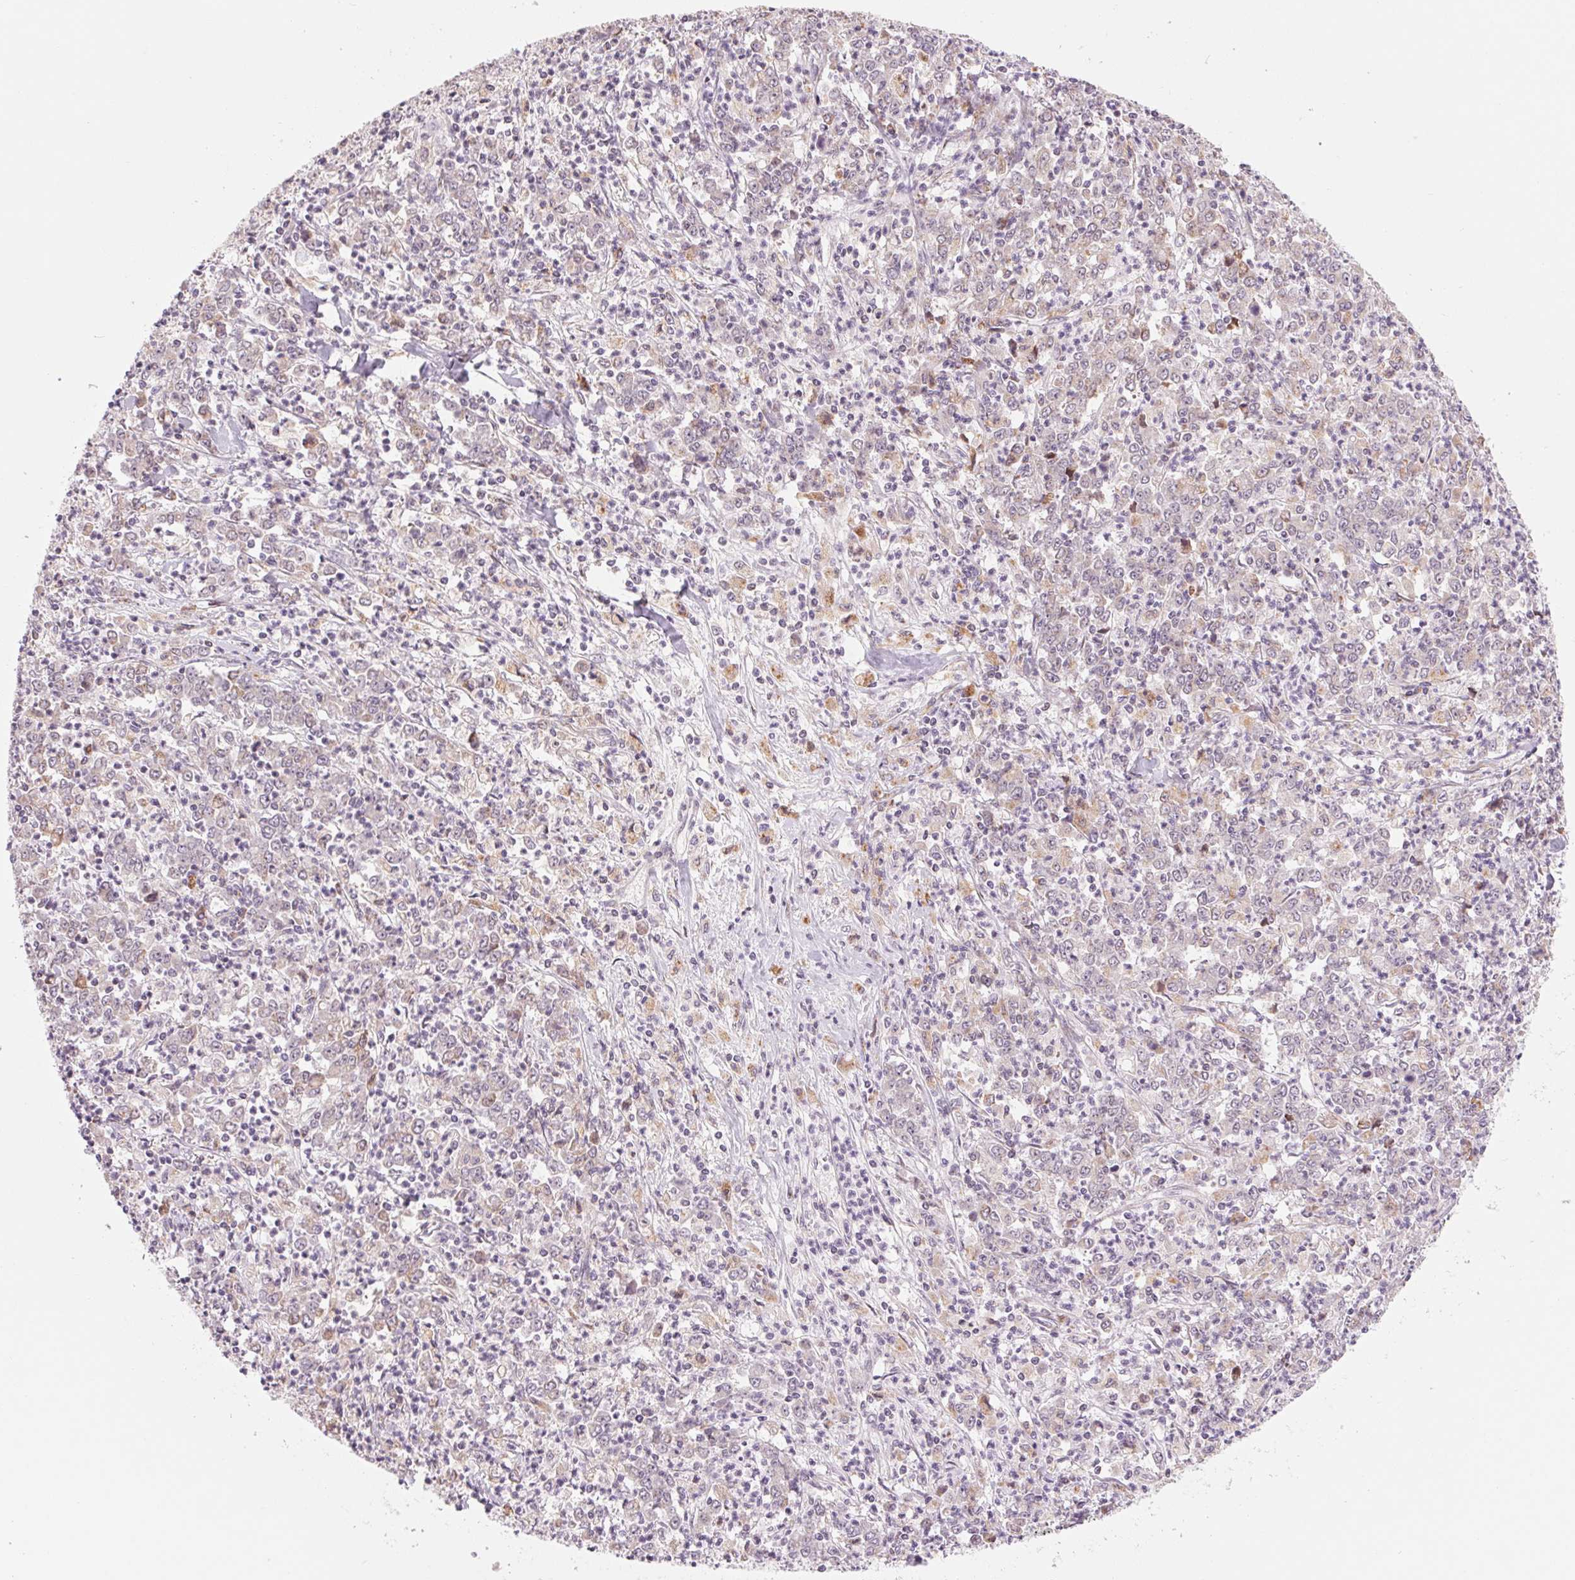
{"staining": {"intensity": "weak", "quantity": "<25%", "location": "cytoplasmic/membranous,nuclear"}, "tissue": "stomach cancer", "cell_type": "Tumor cells", "image_type": "cancer", "snomed": [{"axis": "morphology", "description": "Adenocarcinoma, NOS"}, {"axis": "topography", "description": "Stomach, lower"}], "caption": "IHC image of stomach cancer (adenocarcinoma) stained for a protein (brown), which shows no positivity in tumor cells.", "gene": "ARHGAP32", "patient": {"sex": "female", "age": 71}}